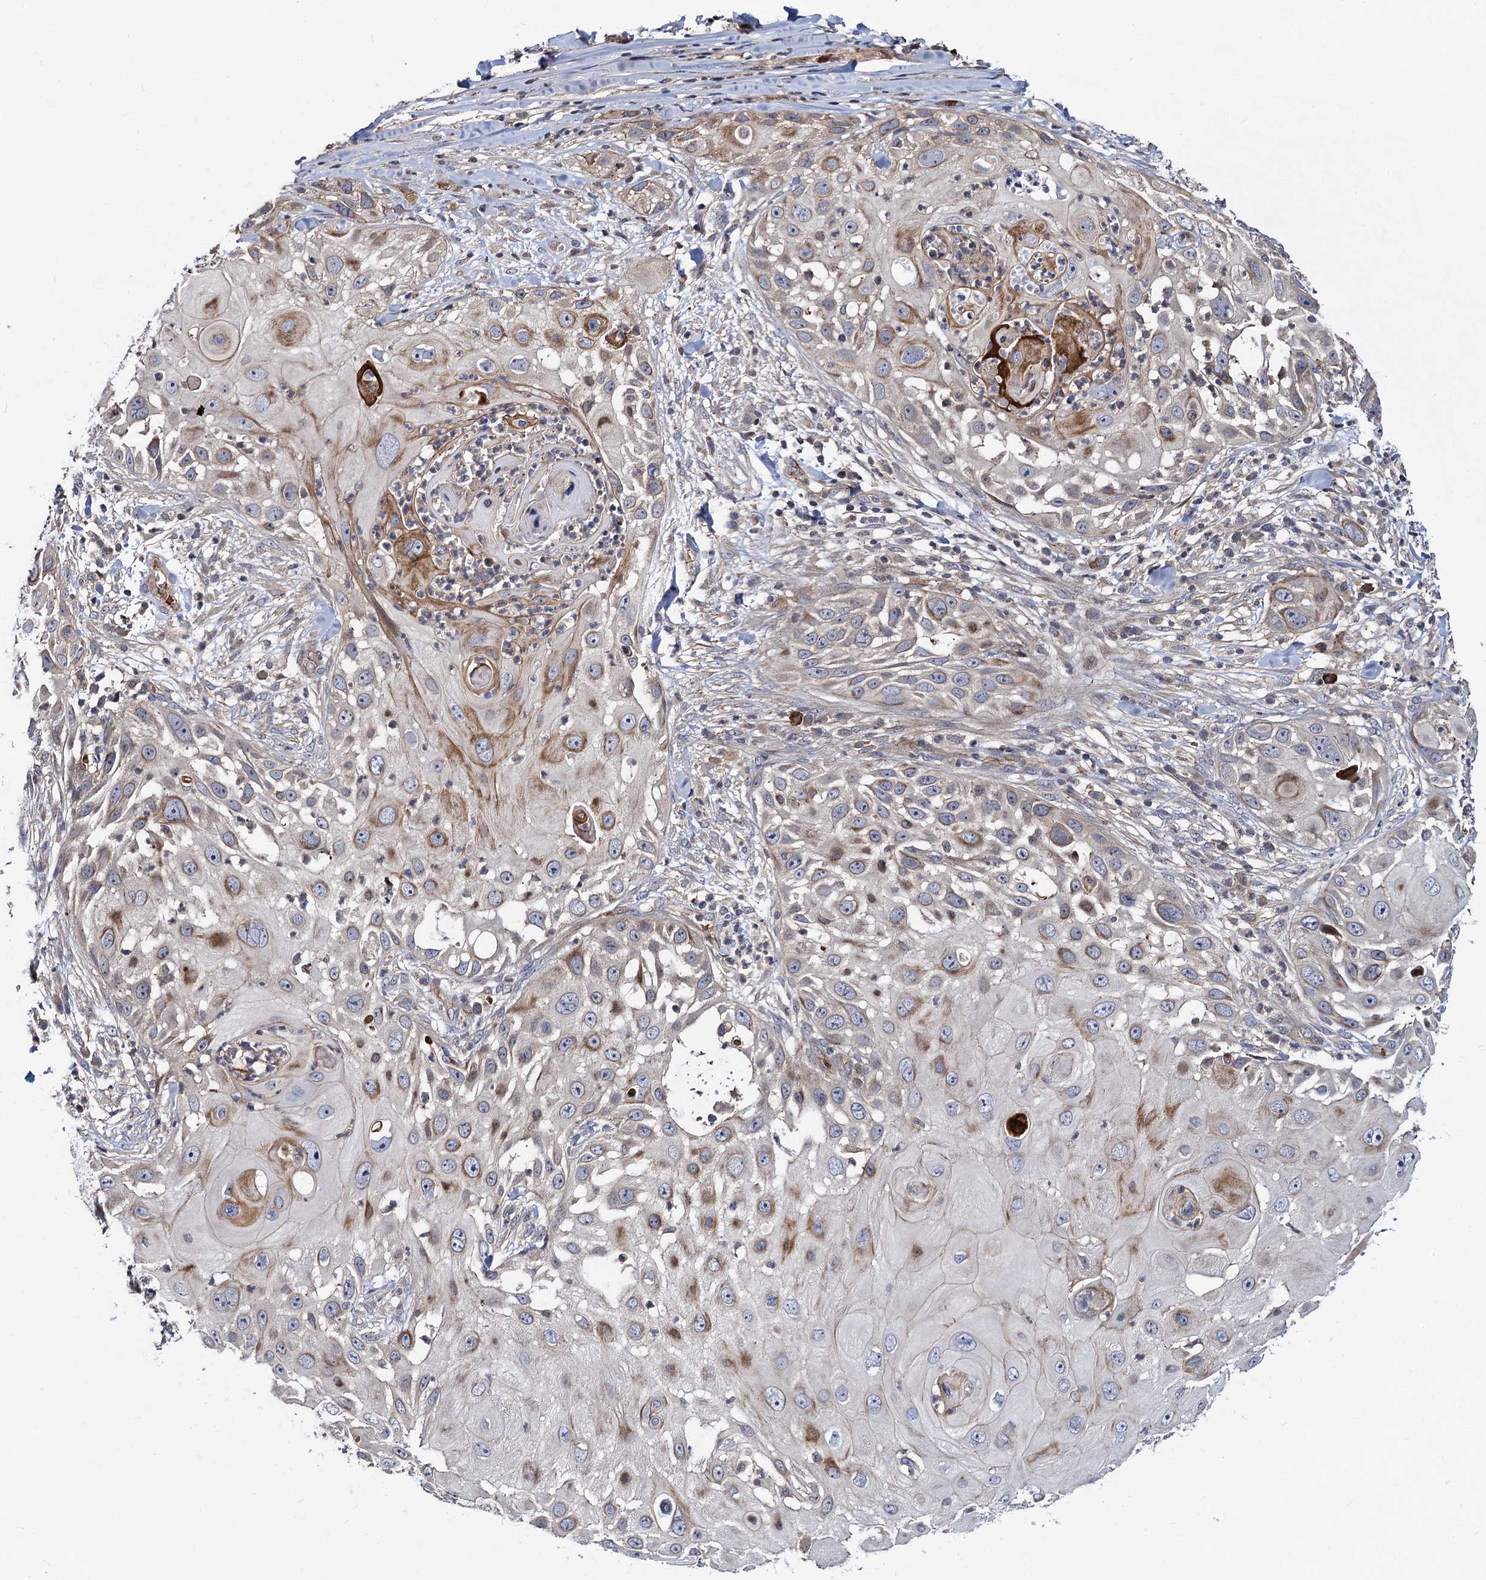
{"staining": {"intensity": "weak", "quantity": "25%-75%", "location": "cytoplasmic/membranous"}, "tissue": "skin cancer", "cell_type": "Tumor cells", "image_type": "cancer", "snomed": [{"axis": "morphology", "description": "Squamous cell carcinoma, NOS"}, {"axis": "topography", "description": "Skin"}], "caption": "Skin cancer (squamous cell carcinoma) stained with a brown dye exhibits weak cytoplasmic/membranous positive staining in approximately 25%-75% of tumor cells.", "gene": "KXD1", "patient": {"sex": "female", "age": 44}}